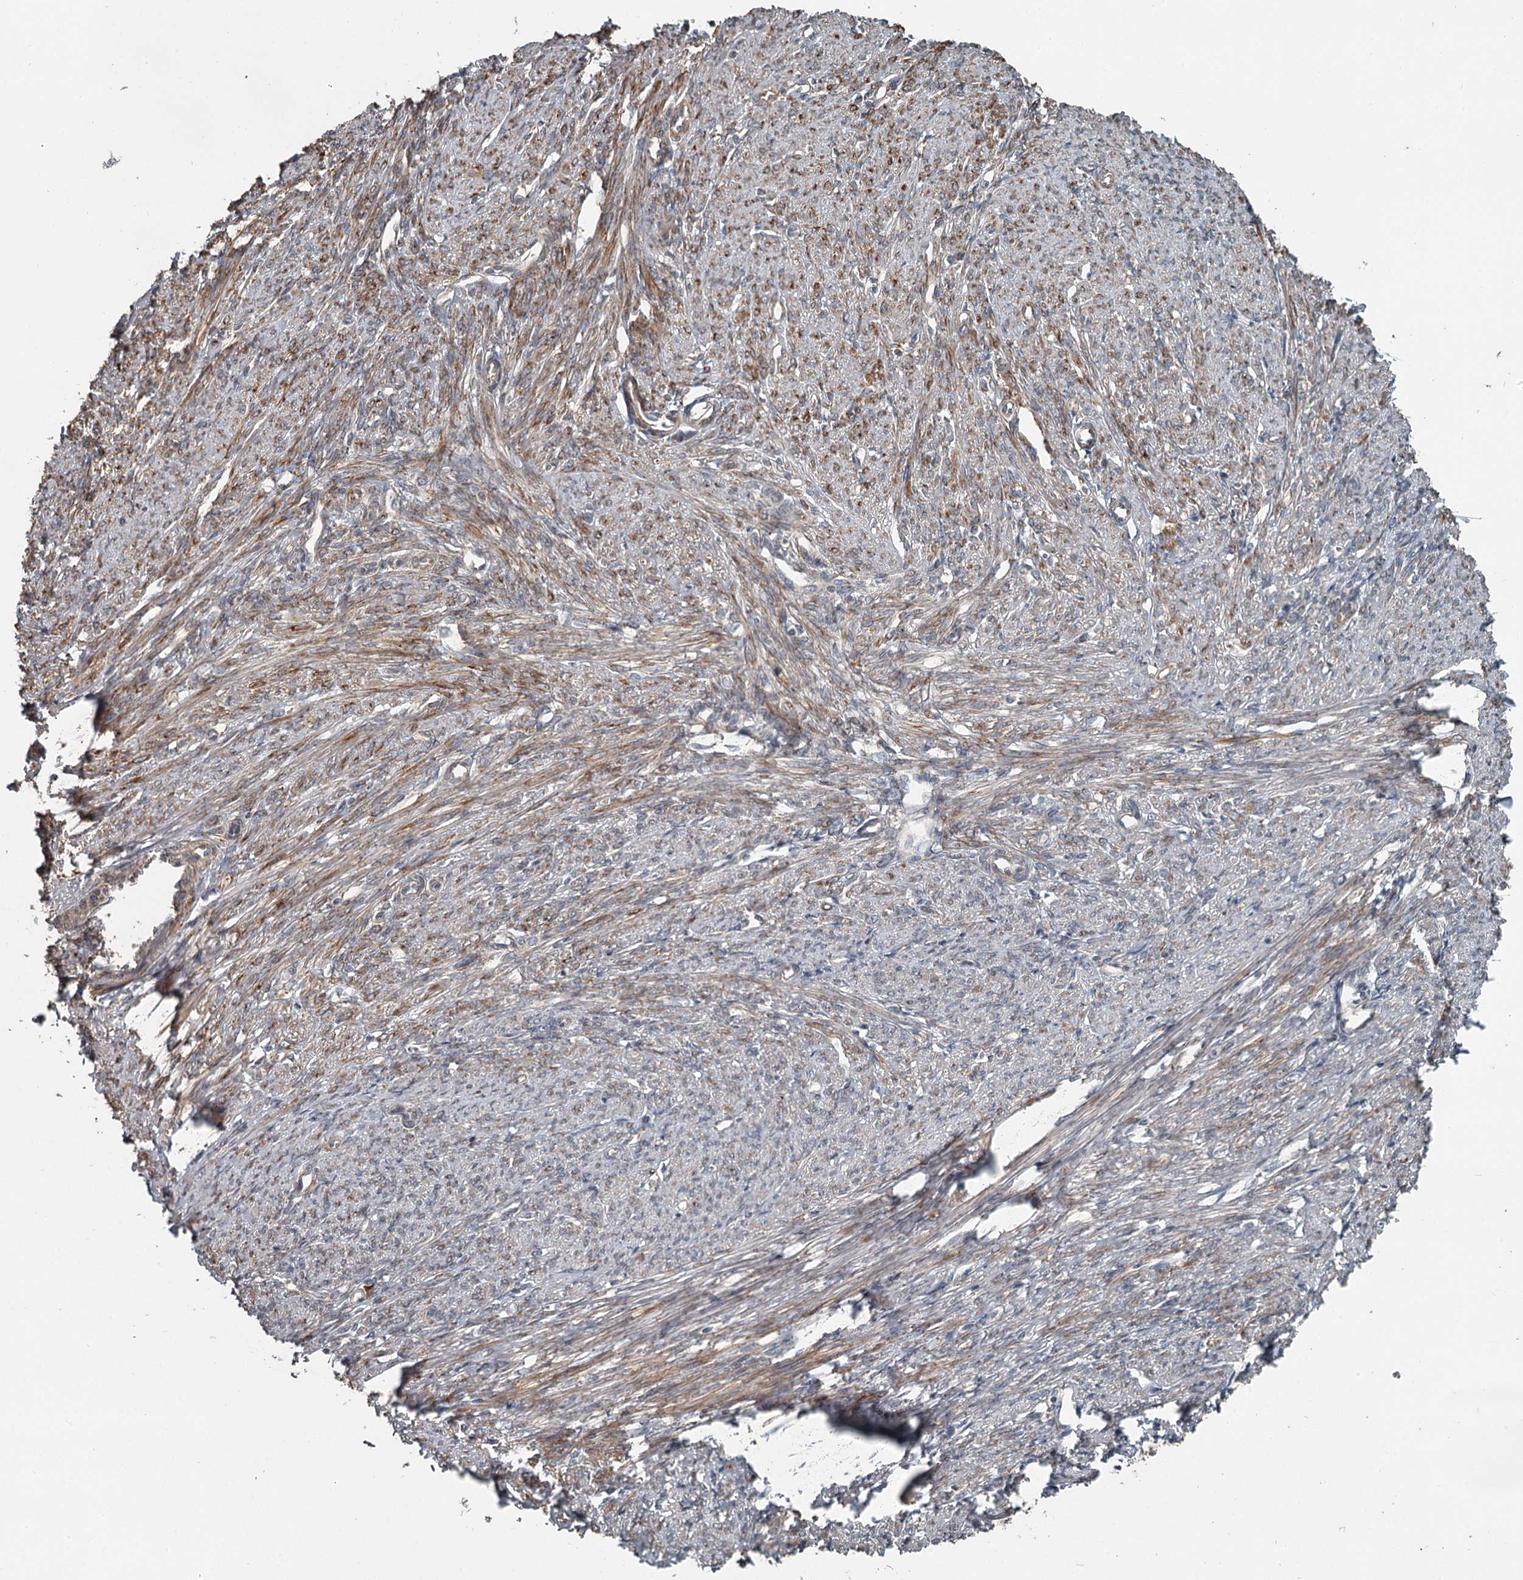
{"staining": {"intensity": "strong", "quantity": "25%-75%", "location": "cytoplasmic/membranous"}, "tissue": "smooth muscle", "cell_type": "Smooth muscle cells", "image_type": "normal", "snomed": [{"axis": "morphology", "description": "Normal tissue, NOS"}, {"axis": "topography", "description": "Smooth muscle"}, {"axis": "topography", "description": "Uterus"}], "caption": "Immunohistochemistry (IHC) image of benign smooth muscle stained for a protein (brown), which shows high levels of strong cytoplasmic/membranous staining in approximately 25%-75% of smooth muscle cells.", "gene": "RASSF8", "patient": {"sex": "female", "age": 59}}